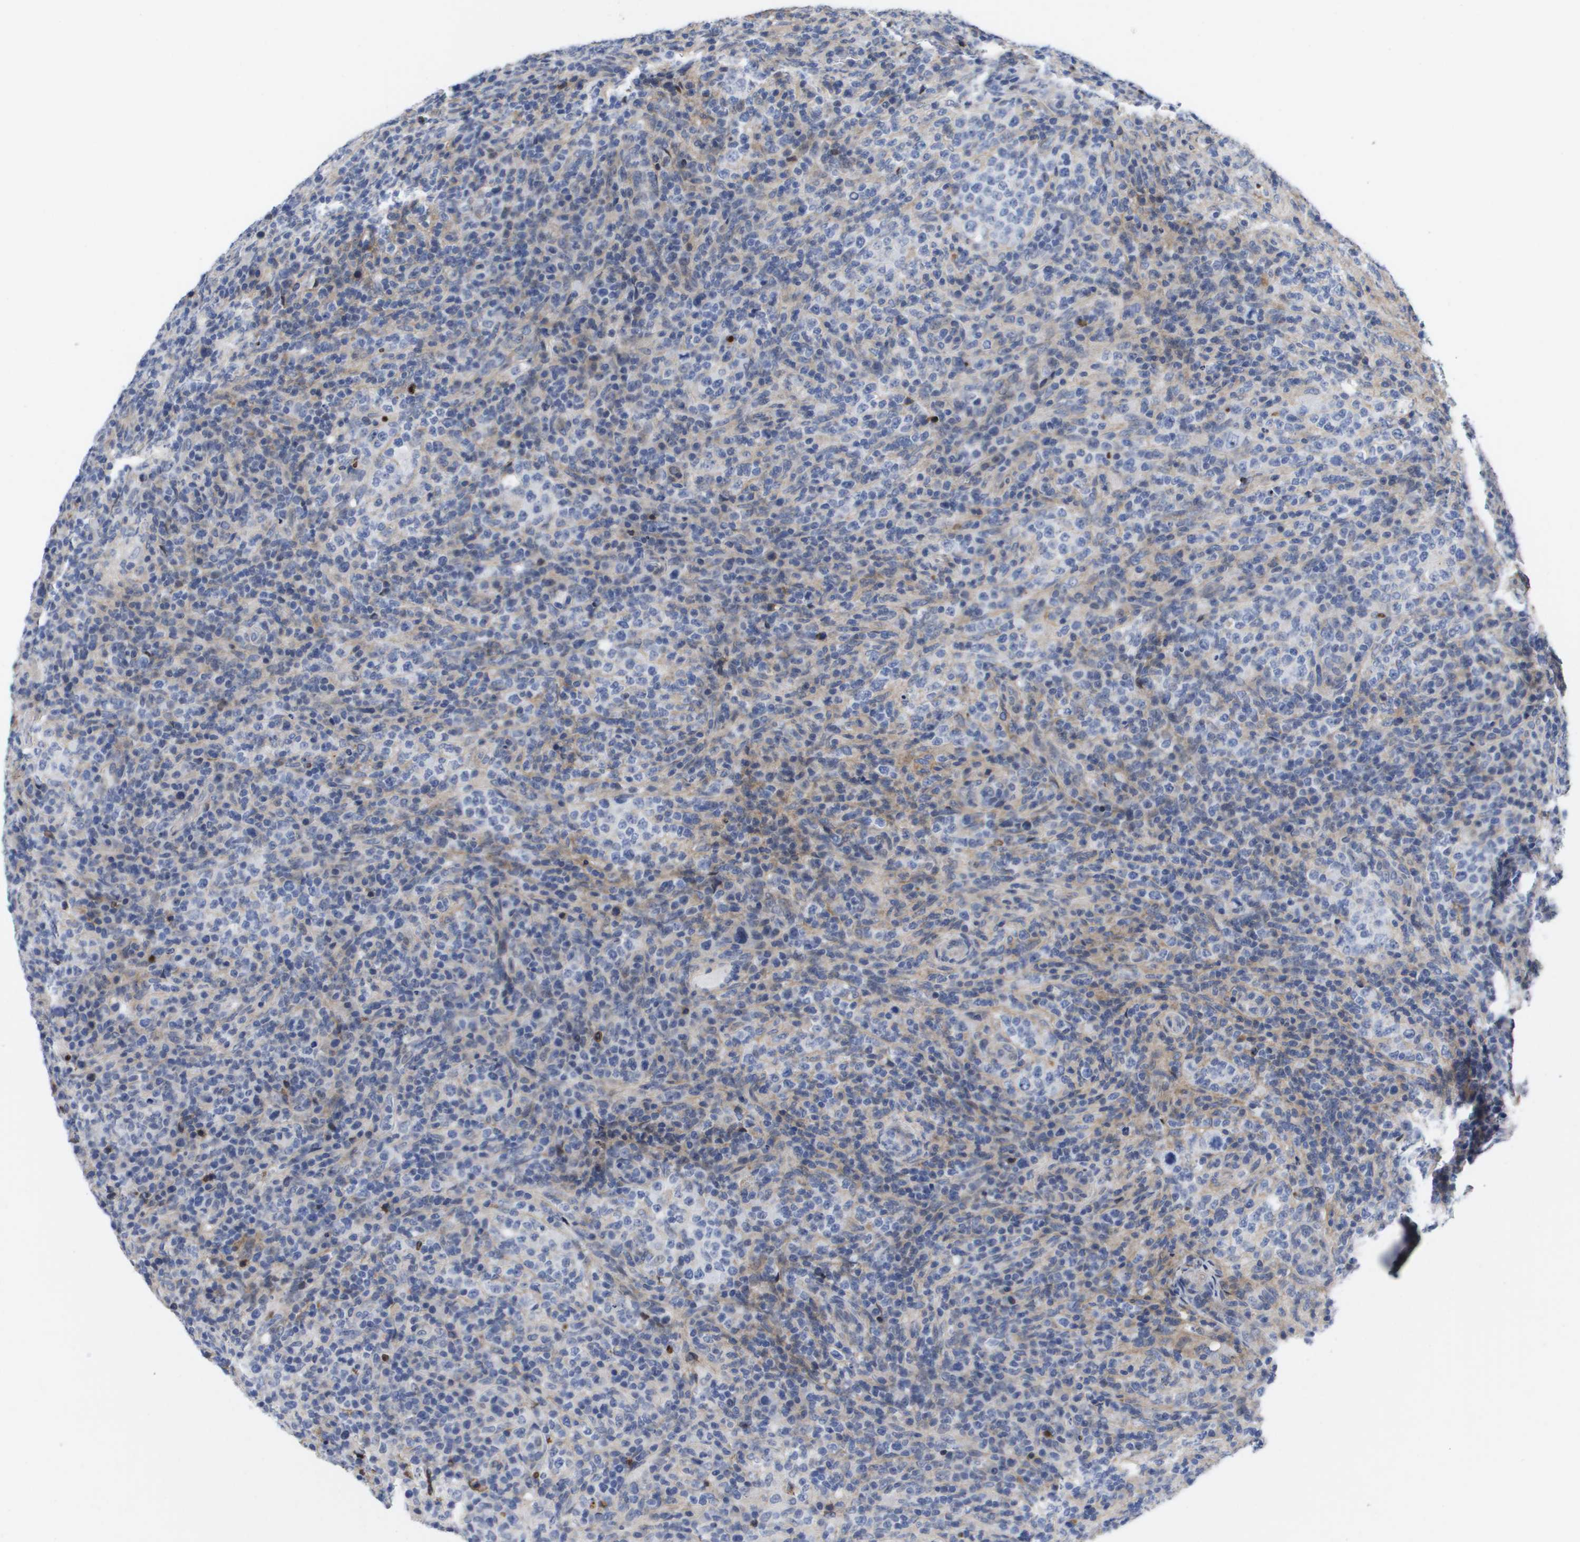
{"staining": {"intensity": "moderate", "quantity": "<25%", "location": "cytoplasmic/membranous"}, "tissue": "lymphoma", "cell_type": "Tumor cells", "image_type": "cancer", "snomed": [{"axis": "morphology", "description": "Malignant lymphoma, non-Hodgkin's type, High grade"}, {"axis": "topography", "description": "Lymph node"}], "caption": "About <25% of tumor cells in human lymphoma show moderate cytoplasmic/membranous protein staining as visualized by brown immunohistochemical staining.", "gene": "SERPINC1", "patient": {"sex": "female", "age": 76}}